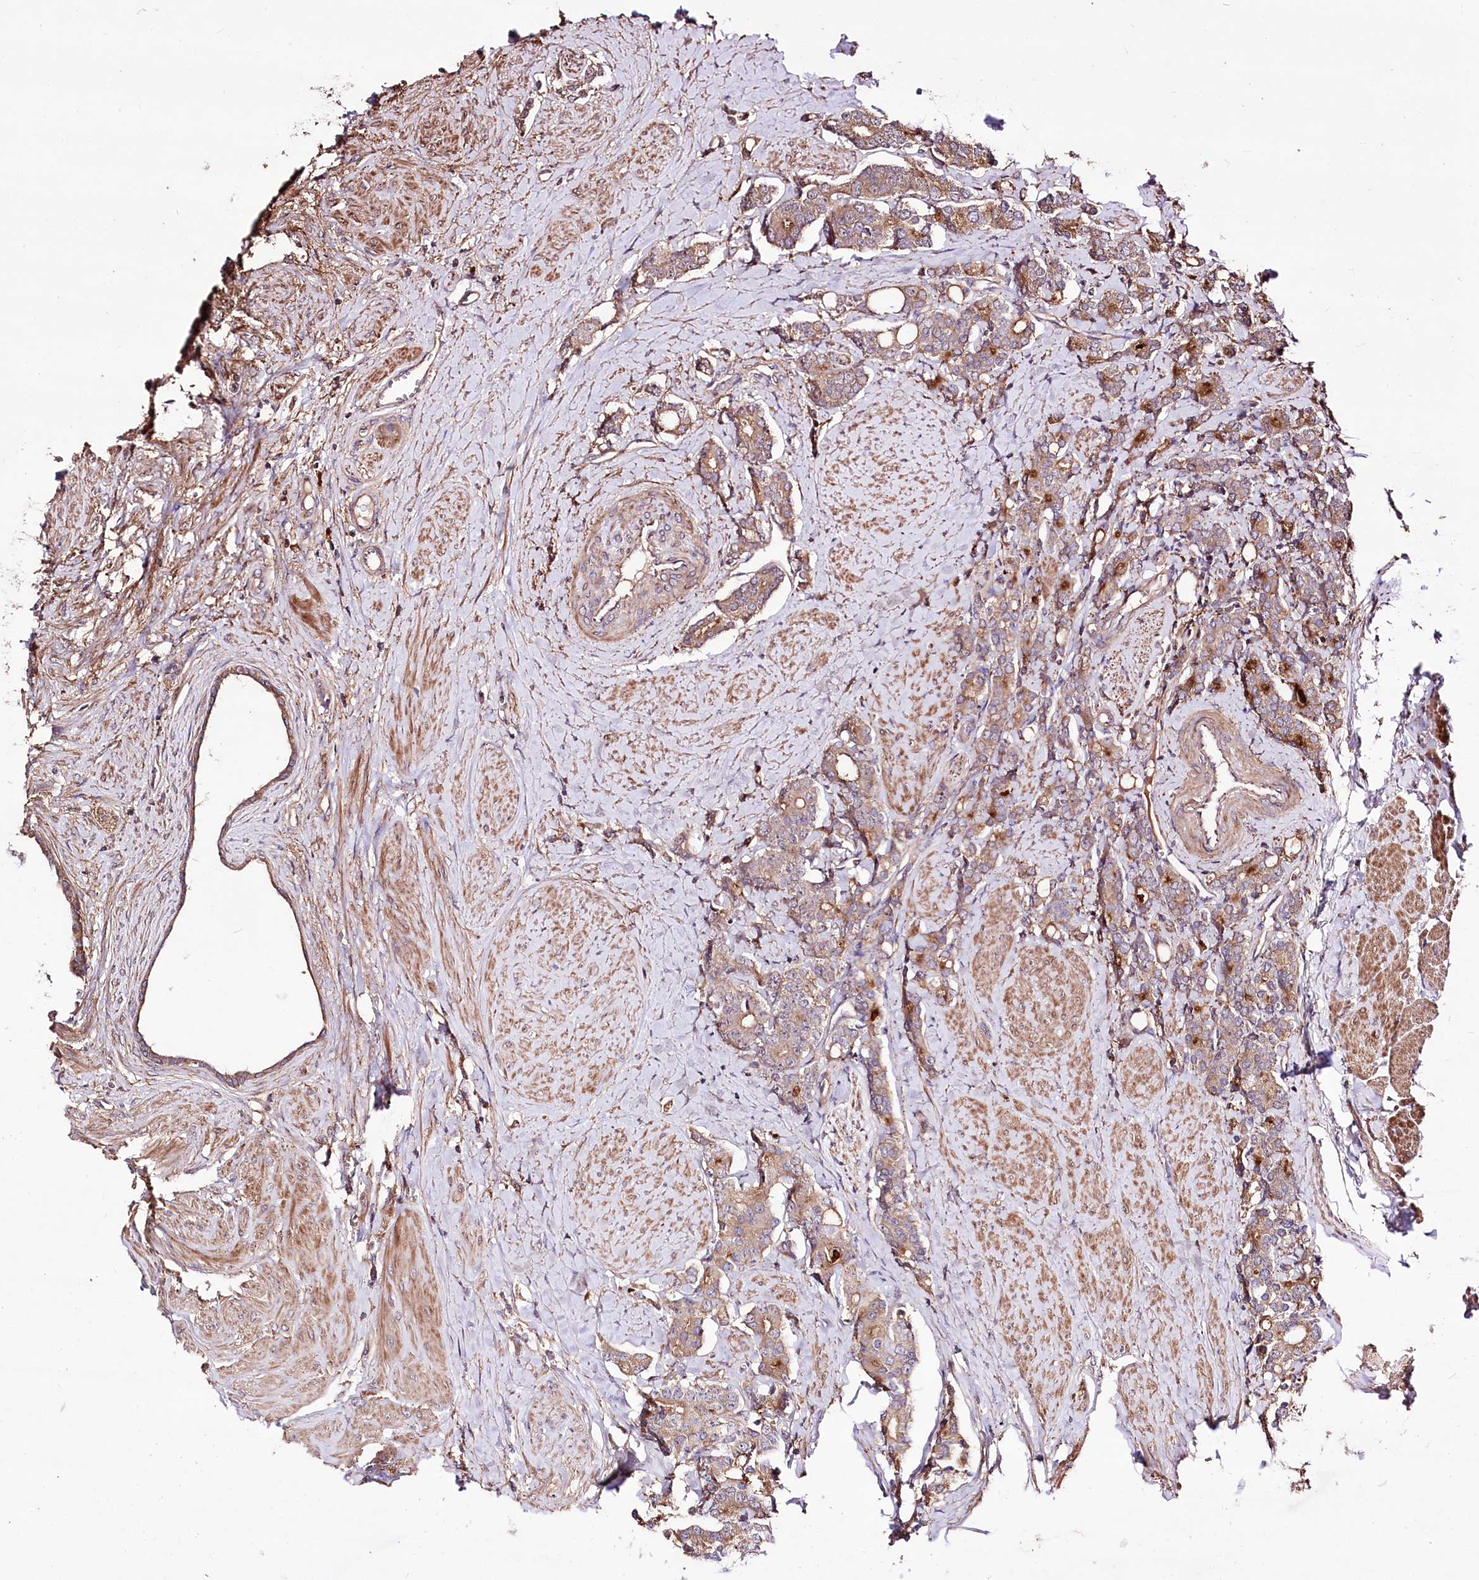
{"staining": {"intensity": "weak", "quantity": ">75%", "location": "cytoplasmic/membranous"}, "tissue": "prostate cancer", "cell_type": "Tumor cells", "image_type": "cancer", "snomed": [{"axis": "morphology", "description": "Adenocarcinoma, High grade"}, {"axis": "topography", "description": "Prostate"}], "caption": "Immunohistochemistry (IHC) histopathology image of human prostate high-grade adenocarcinoma stained for a protein (brown), which demonstrates low levels of weak cytoplasmic/membranous expression in approximately >75% of tumor cells.", "gene": "WWC1", "patient": {"sex": "male", "age": 62}}